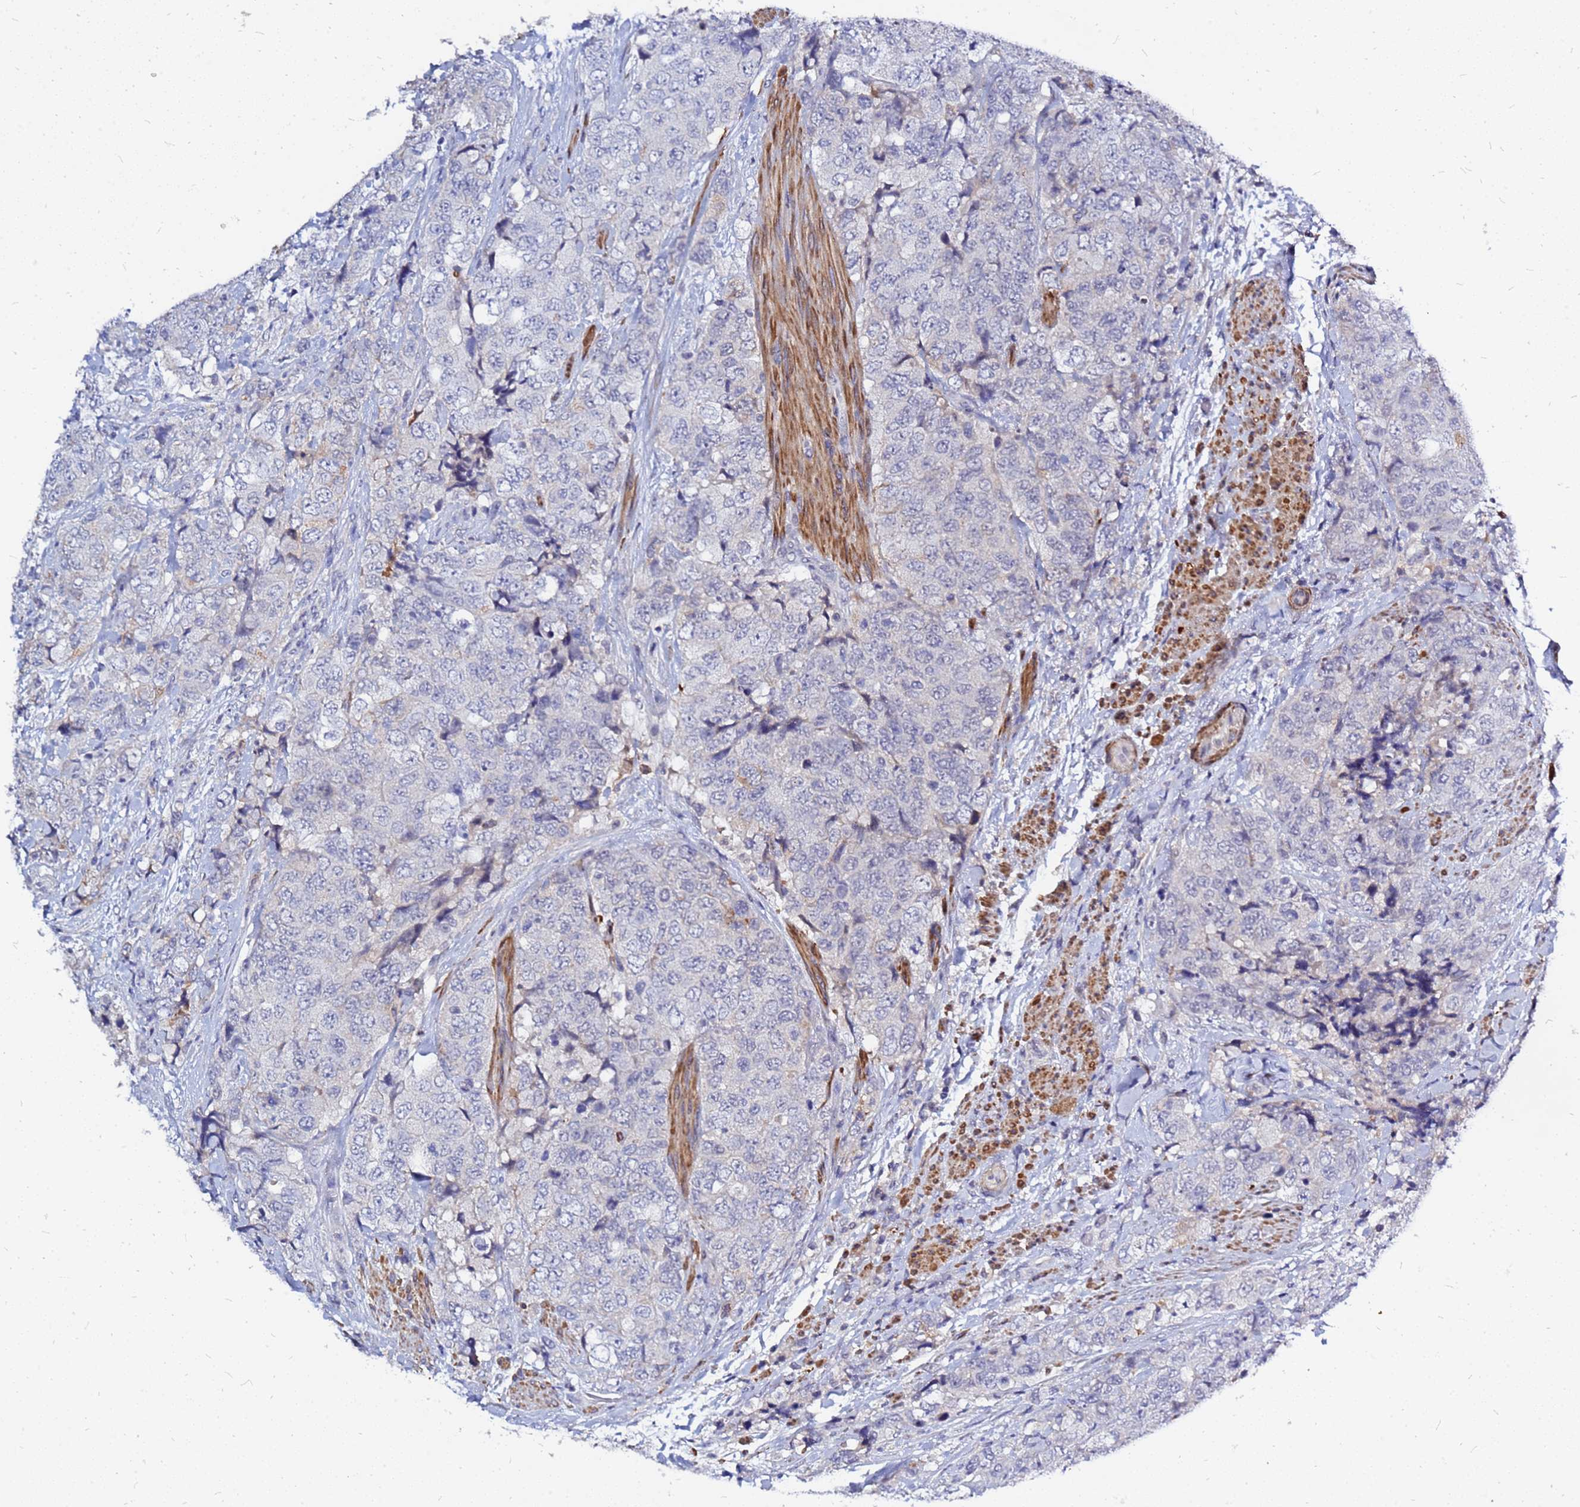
{"staining": {"intensity": "negative", "quantity": "none", "location": "none"}, "tissue": "urothelial cancer", "cell_type": "Tumor cells", "image_type": "cancer", "snomed": [{"axis": "morphology", "description": "Urothelial carcinoma, High grade"}, {"axis": "topography", "description": "Urinary bladder"}], "caption": "IHC image of neoplastic tissue: urothelial carcinoma (high-grade) stained with DAB exhibits no significant protein positivity in tumor cells. (Brightfield microscopy of DAB (3,3'-diaminobenzidine) immunohistochemistry at high magnification).", "gene": "SRGAP3", "patient": {"sex": "female", "age": 78}}